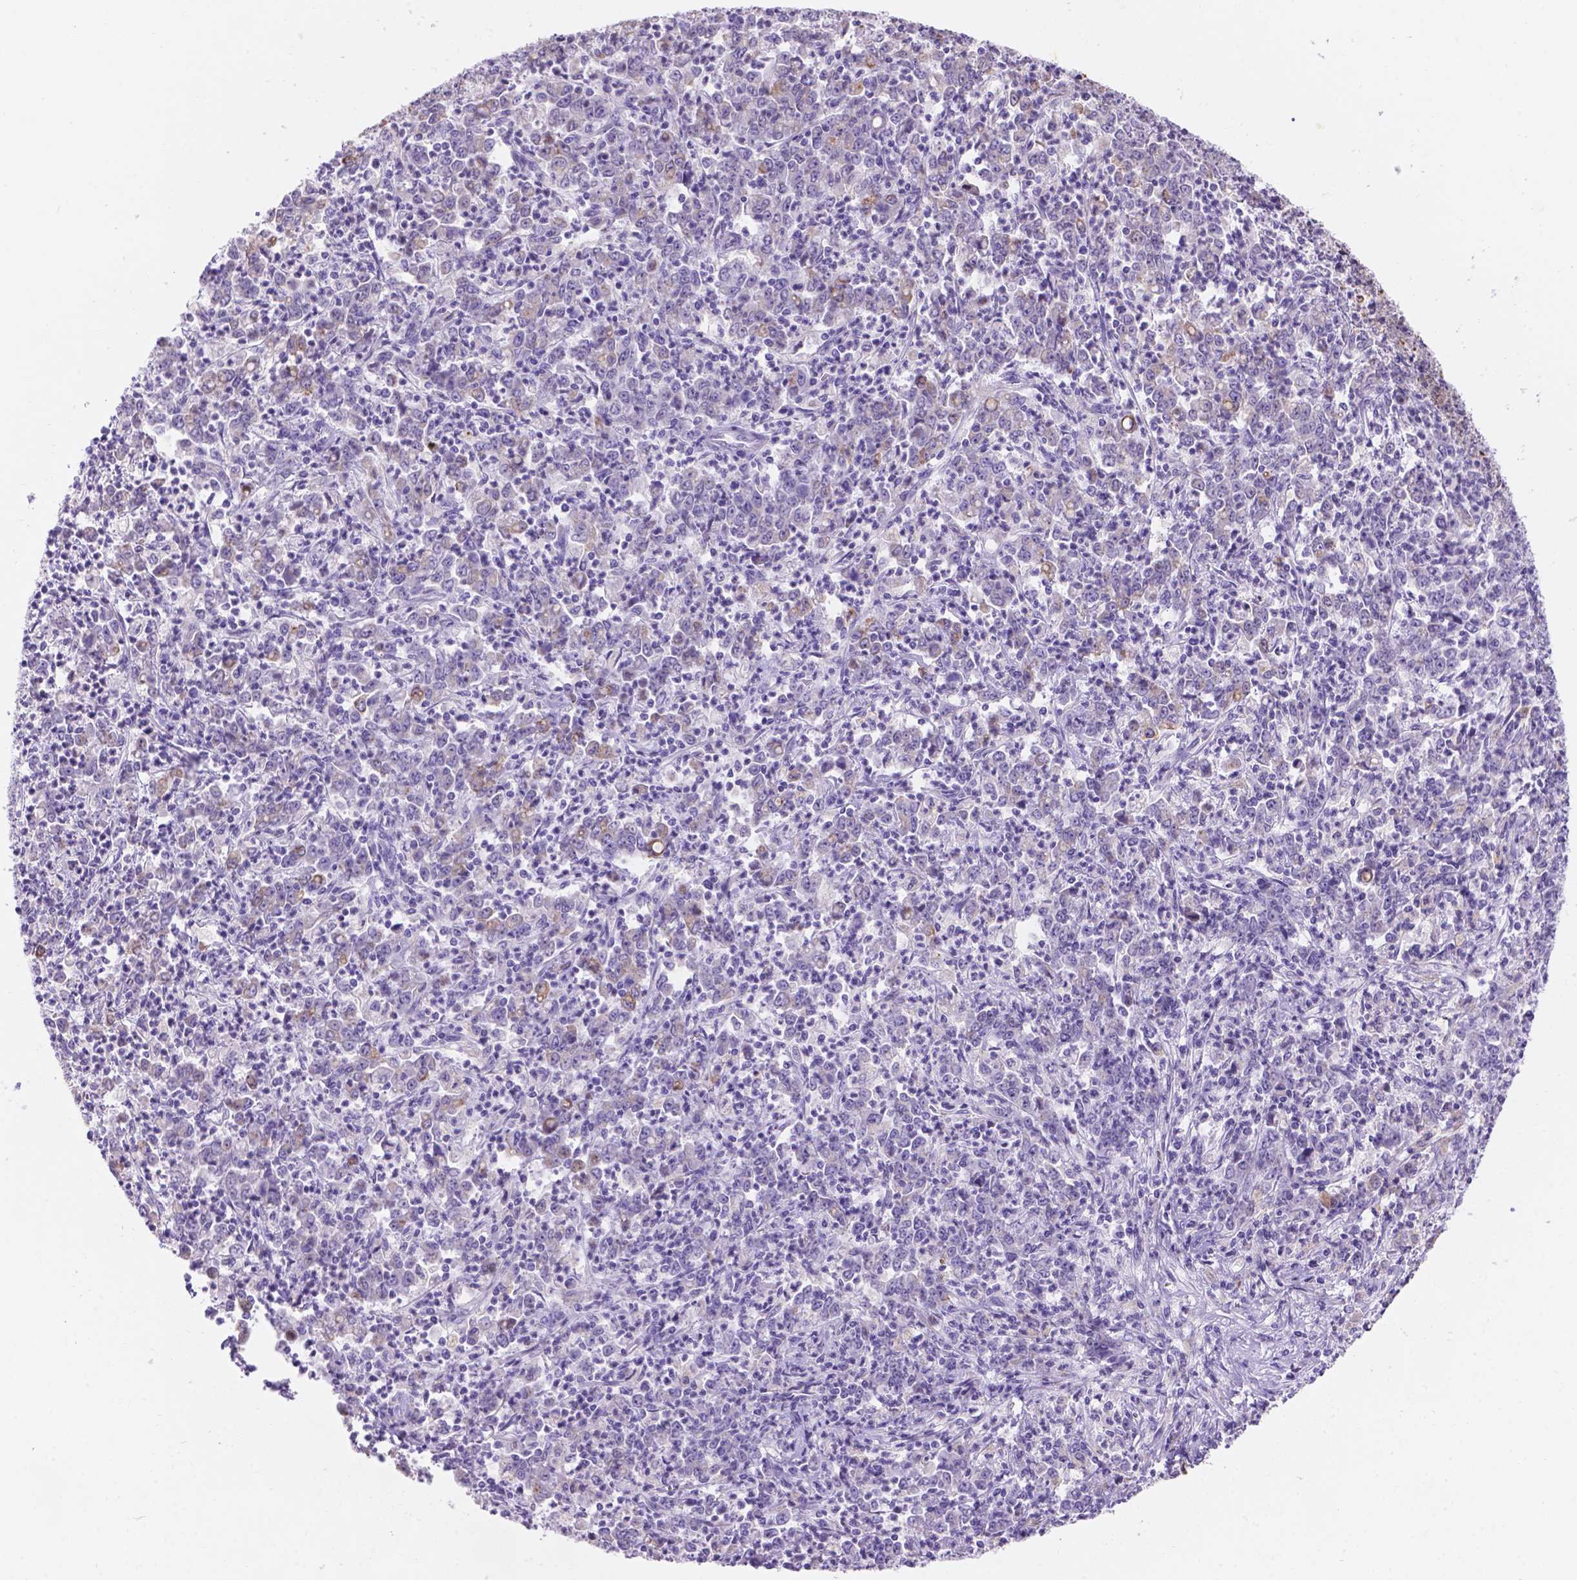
{"staining": {"intensity": "moderate", "quantity": "<25%", "location": "cytoplasmic/membranous"}, "tissue": "stomach cancer", "cell_type": "Tumor cells", "image_type": "cancer", "snomed": [{"axis": "morphology", "description": "Adenocarcinoma, NOS"}, {"axis": "topography", "description": "Stomach, lower"}], "caption": "DAB immunohistochemical staining of human stomach cancer shows moderate cytoplasmic/membranous protein expression in about <25% of tumor cells. (DAB (3,3'-diaminobenzidine) IHC with brightfield microscopy, high magnification).", "gene": "DMWD", "patient": {"sex": "female", "age": 71}}